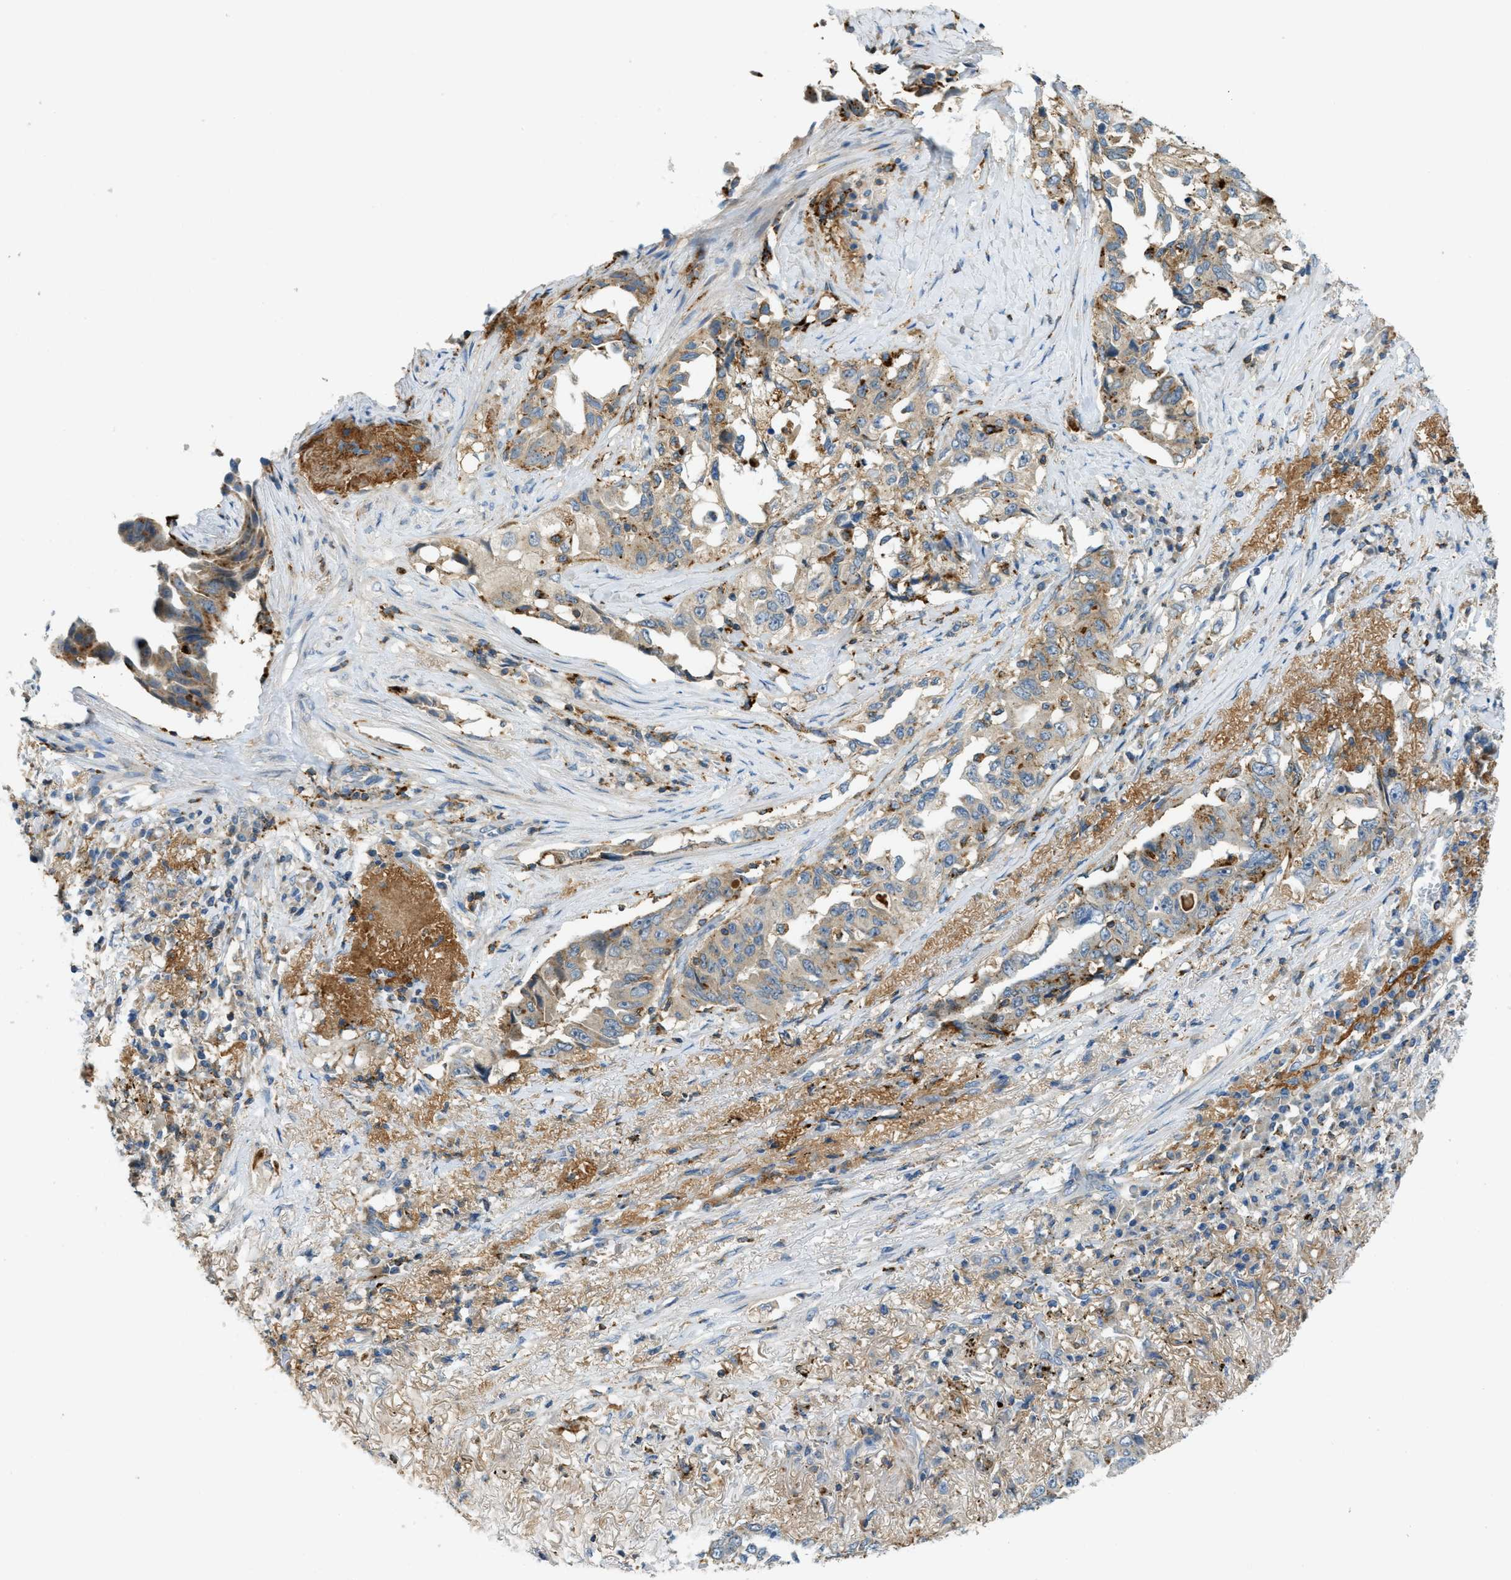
{"staining": {"intensity": "moderate", "quantity": "25%-75%", "location": "cytoplasmic/membranous"}, "tissue": "lung cancer", "cell_type": "Tumor cells", "image_type": "cancer", "snomed": [{"axis": "morphology", "description": "Adenocarcinoma, NOS"}, {"axis": "topography", "description": "Lung"}], "caption": "There is medium levels of moderate cytoplasmic/membranous staining in tumor cells of lung cancer (adenocarcinoma), as demonstrated by immunohistochemical staining (brown color).", "gene": "PLBD2", "patient": {"sex": "female", "age": 51}}